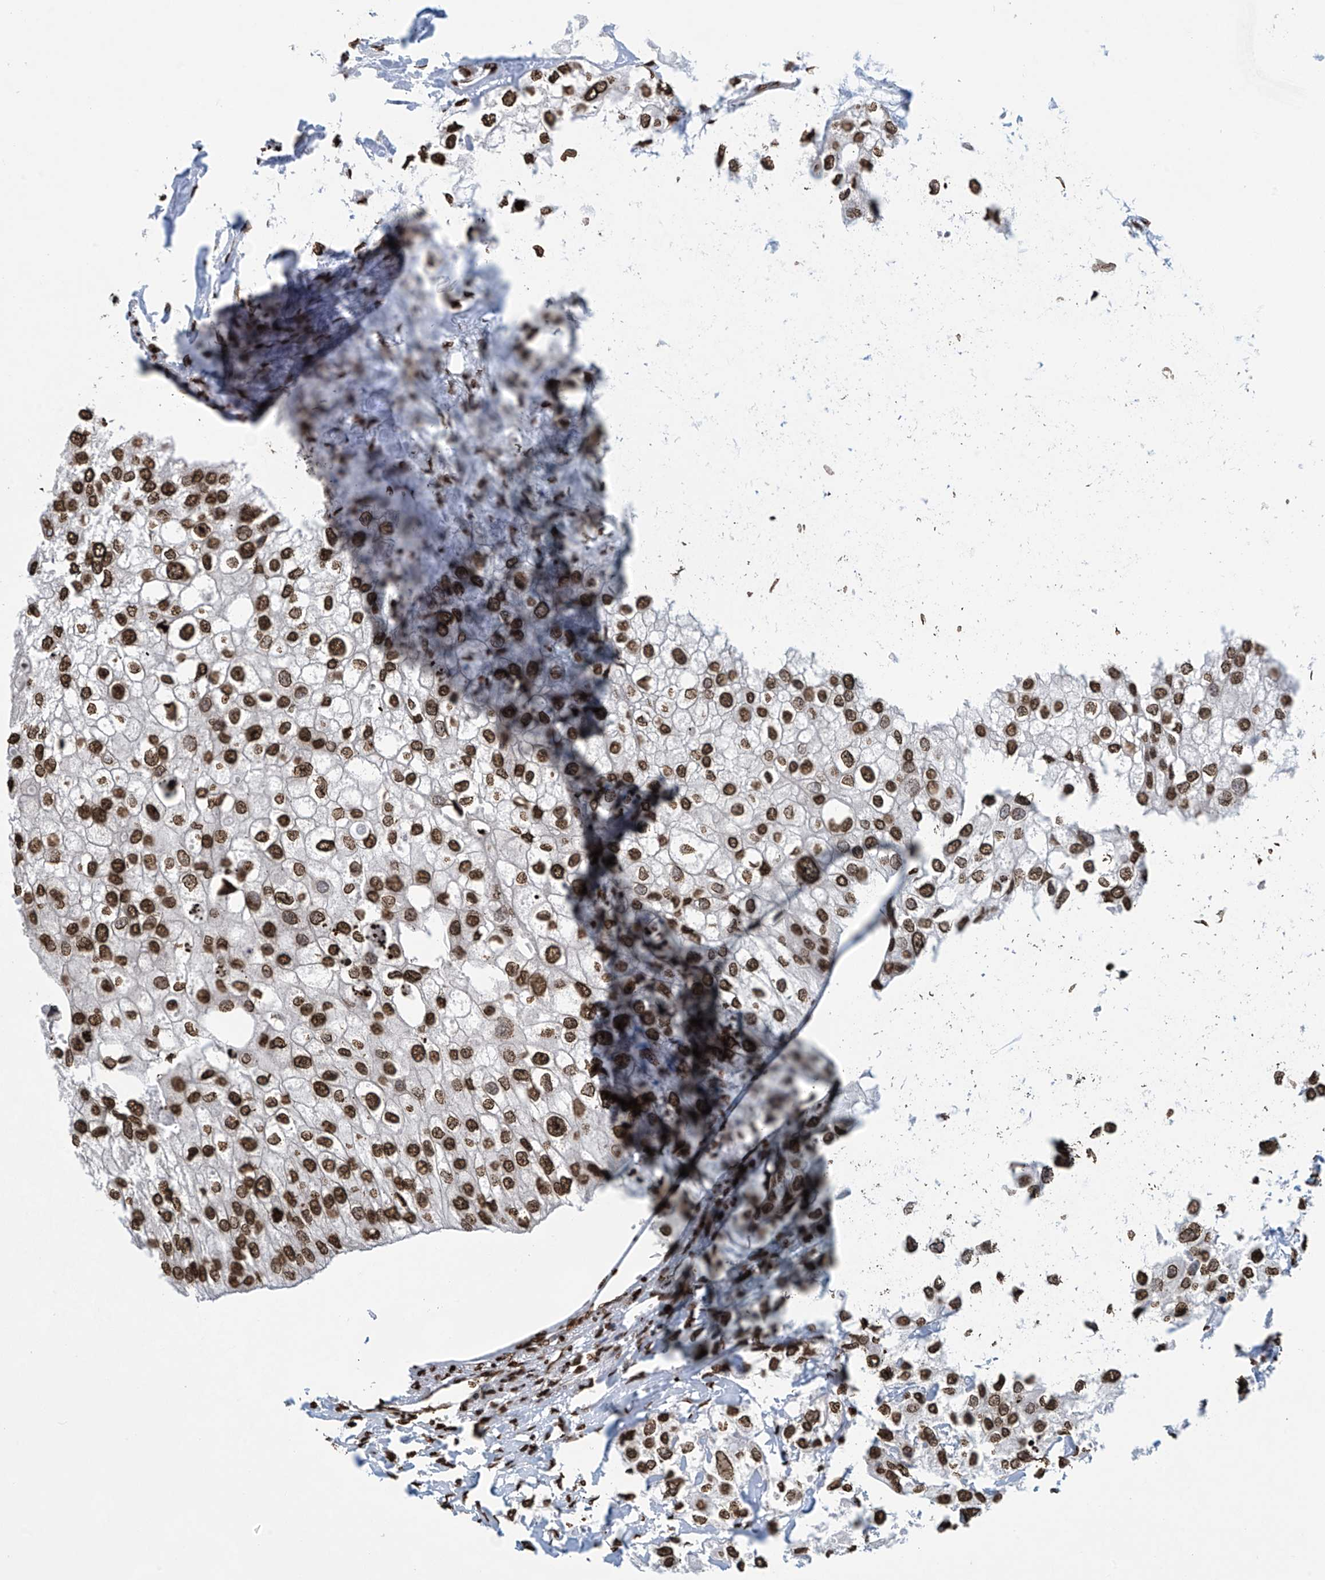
{"staining": {"intensity": "strong", "quantity": ">75%", "location": "nuclear"}, "tissue": "urothelial cancer", "cell_type": "Tumor cells", "image_type": "cancer", "snomed": [{"axis": "morphology", "description": "Urothelial carcinoma, High grade"}, {"axis": "topography", "description": "Urinary bladder"}], "caption": "IHC of human urothelial cancer displays high levels of strong nuclear positivity in approximately >75% of tumor cells.", "gene": "DPPA2", "patient": {"sex": "male", "age": 64}}